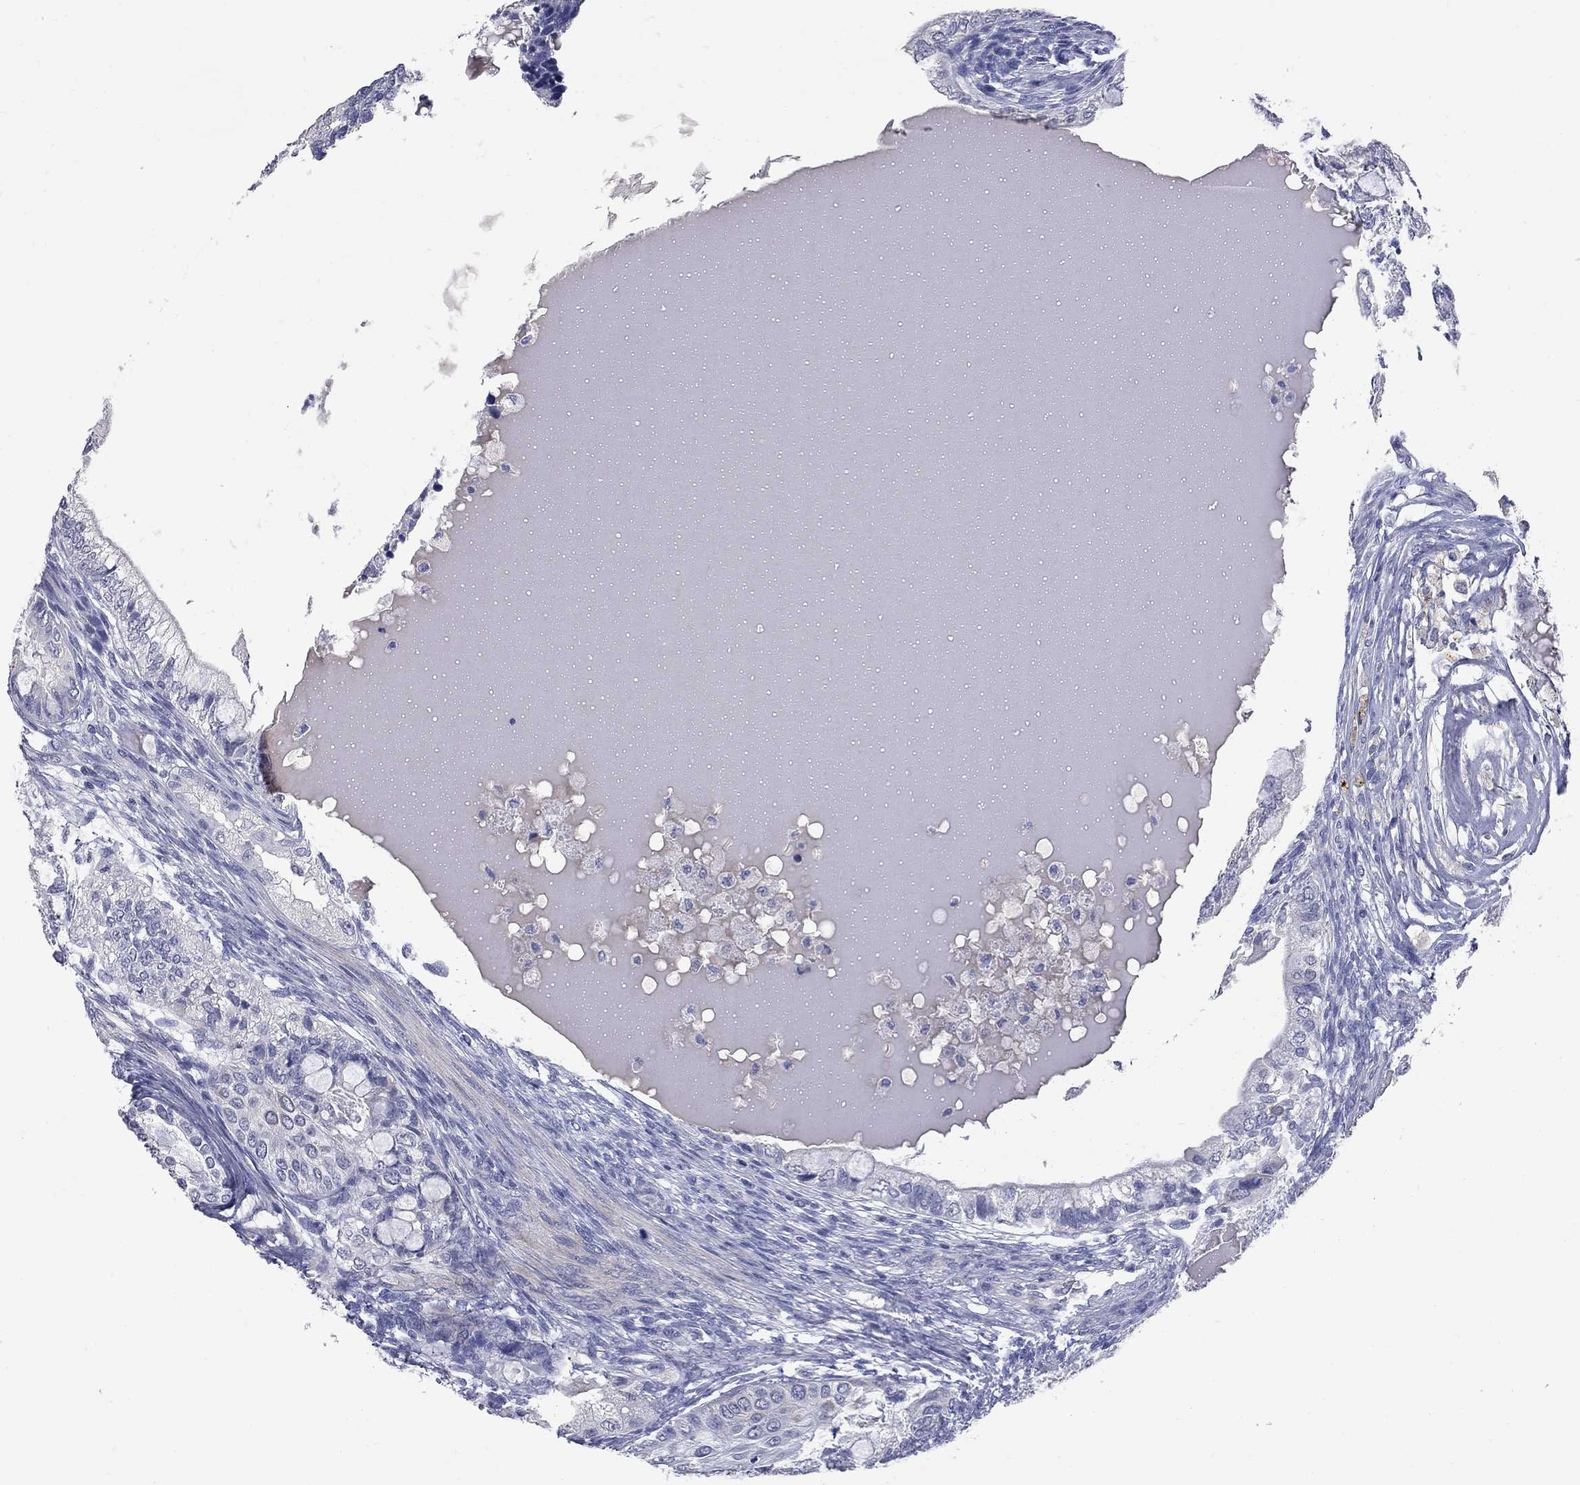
{"staining": {"intensity": "negative", "quantity": "none", "location": "none"}, "tissue": "testis cancer", "cell_type": "Tumor cells", "image_type": "cancer", "snomed": [{"axis": "morphology", "description": "Seminoma, NOS"}, {"axis": "morphology", "description": "Carcinoma, Embryonal, NOS"}, {"axis": "topography", "description": "Testis"}], "caption": "DAB (3,3'-diaminobenzidine) immunohistochemical staining of seminoma (testis) reveals no significant staining in tumor cells.", "gene": "FAM221B", "patient": {"sex": "male", "age": 41}}